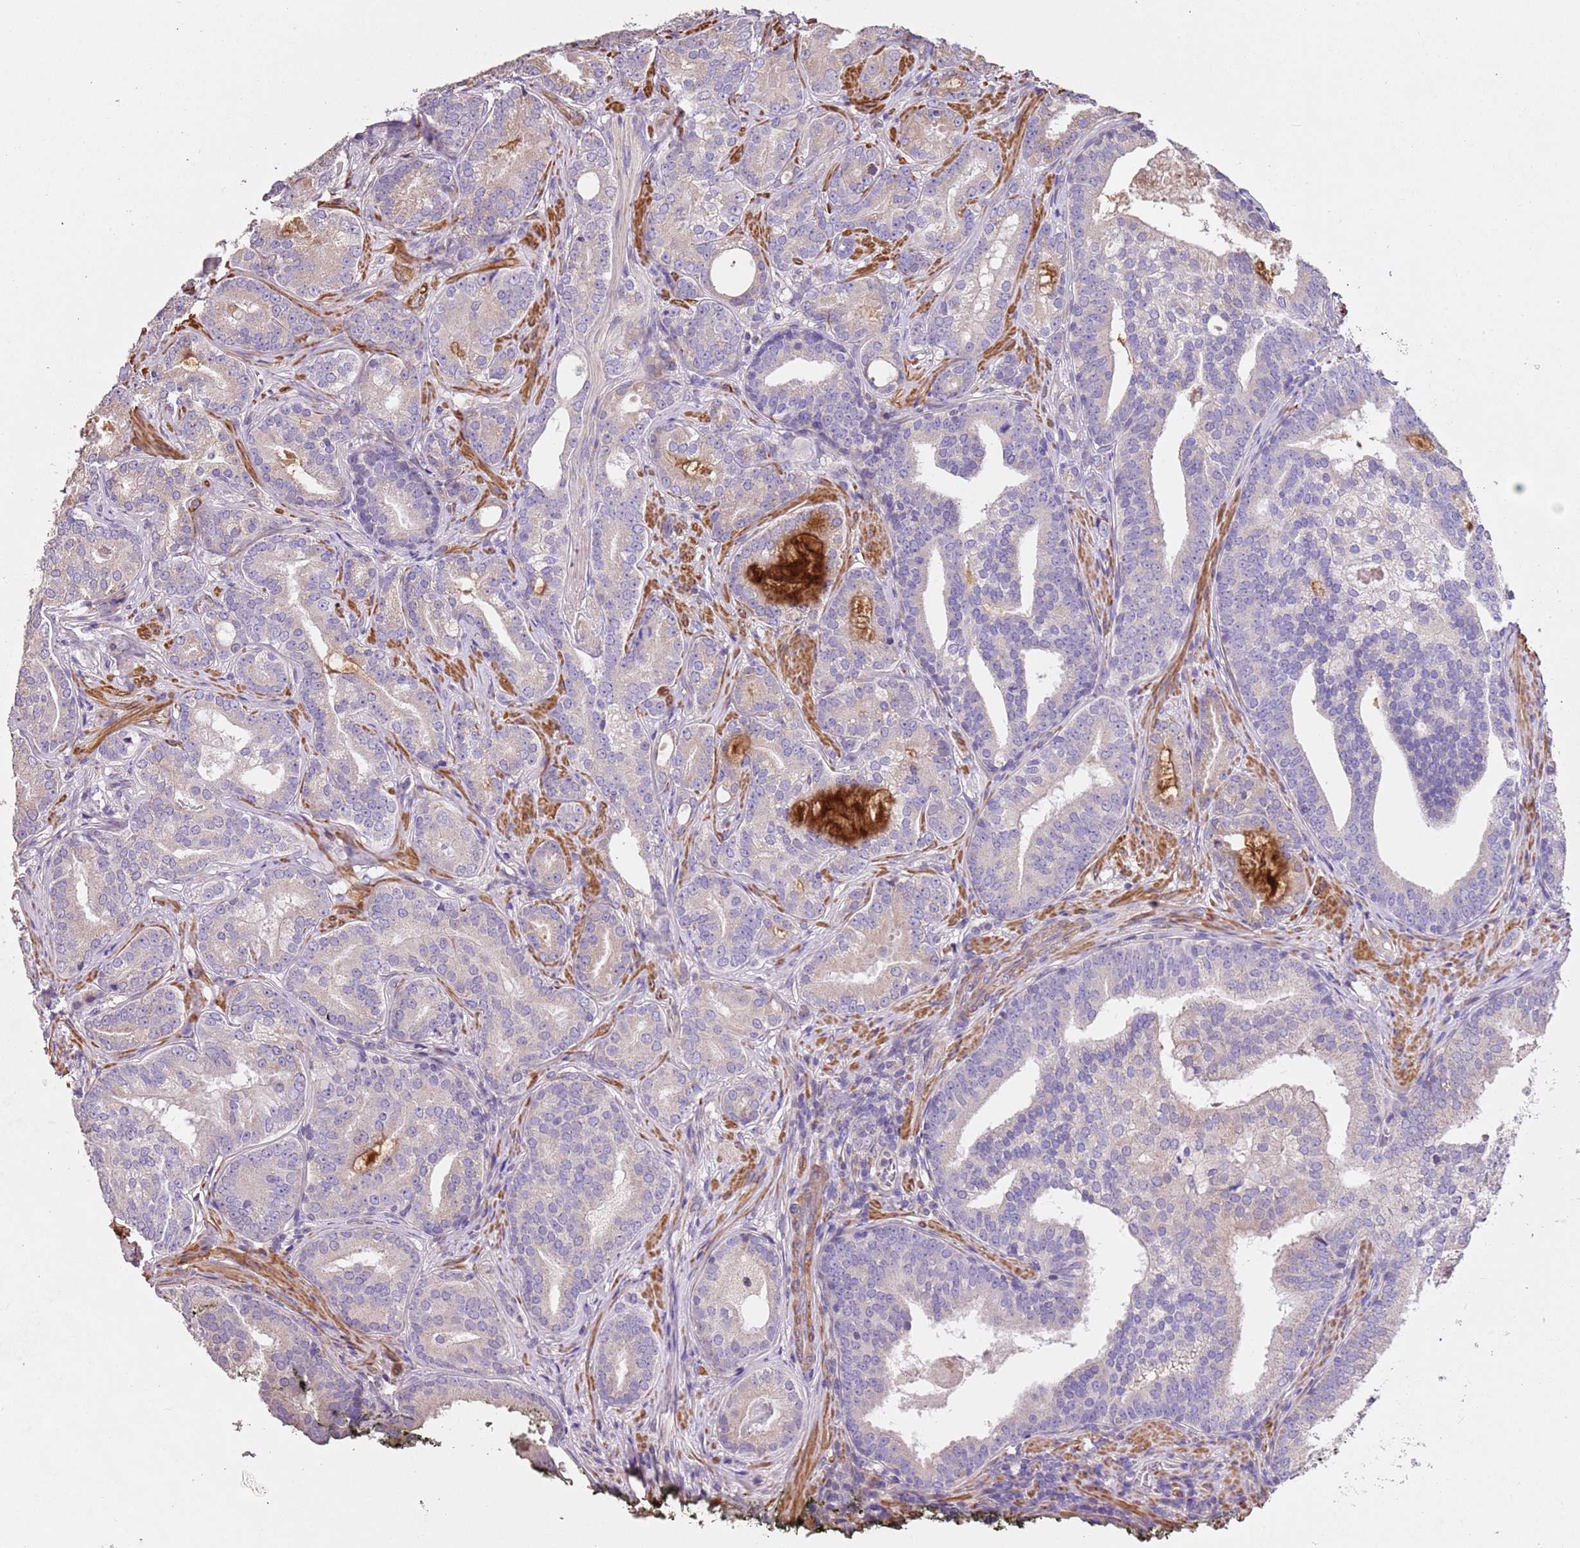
{"staining": {"intensity": "negative", "quantity": "none", "location": "none"}, "tissue": "prostate cancer", "cell_type": "Tumor cells", "image_type": "cancer", "snomed": [{"axis": "morphology", "description": "Adenocarcinoma, High grade"}, {"axis": "topography", "description": "Prostate"}], "caption": "Prostate high-grade adenocarcinoma was stained to show a protein in brown. There is no significant expression in tumor cells.", "gene": "PIGA", "patient": {"sex": "male", "age": 55}}